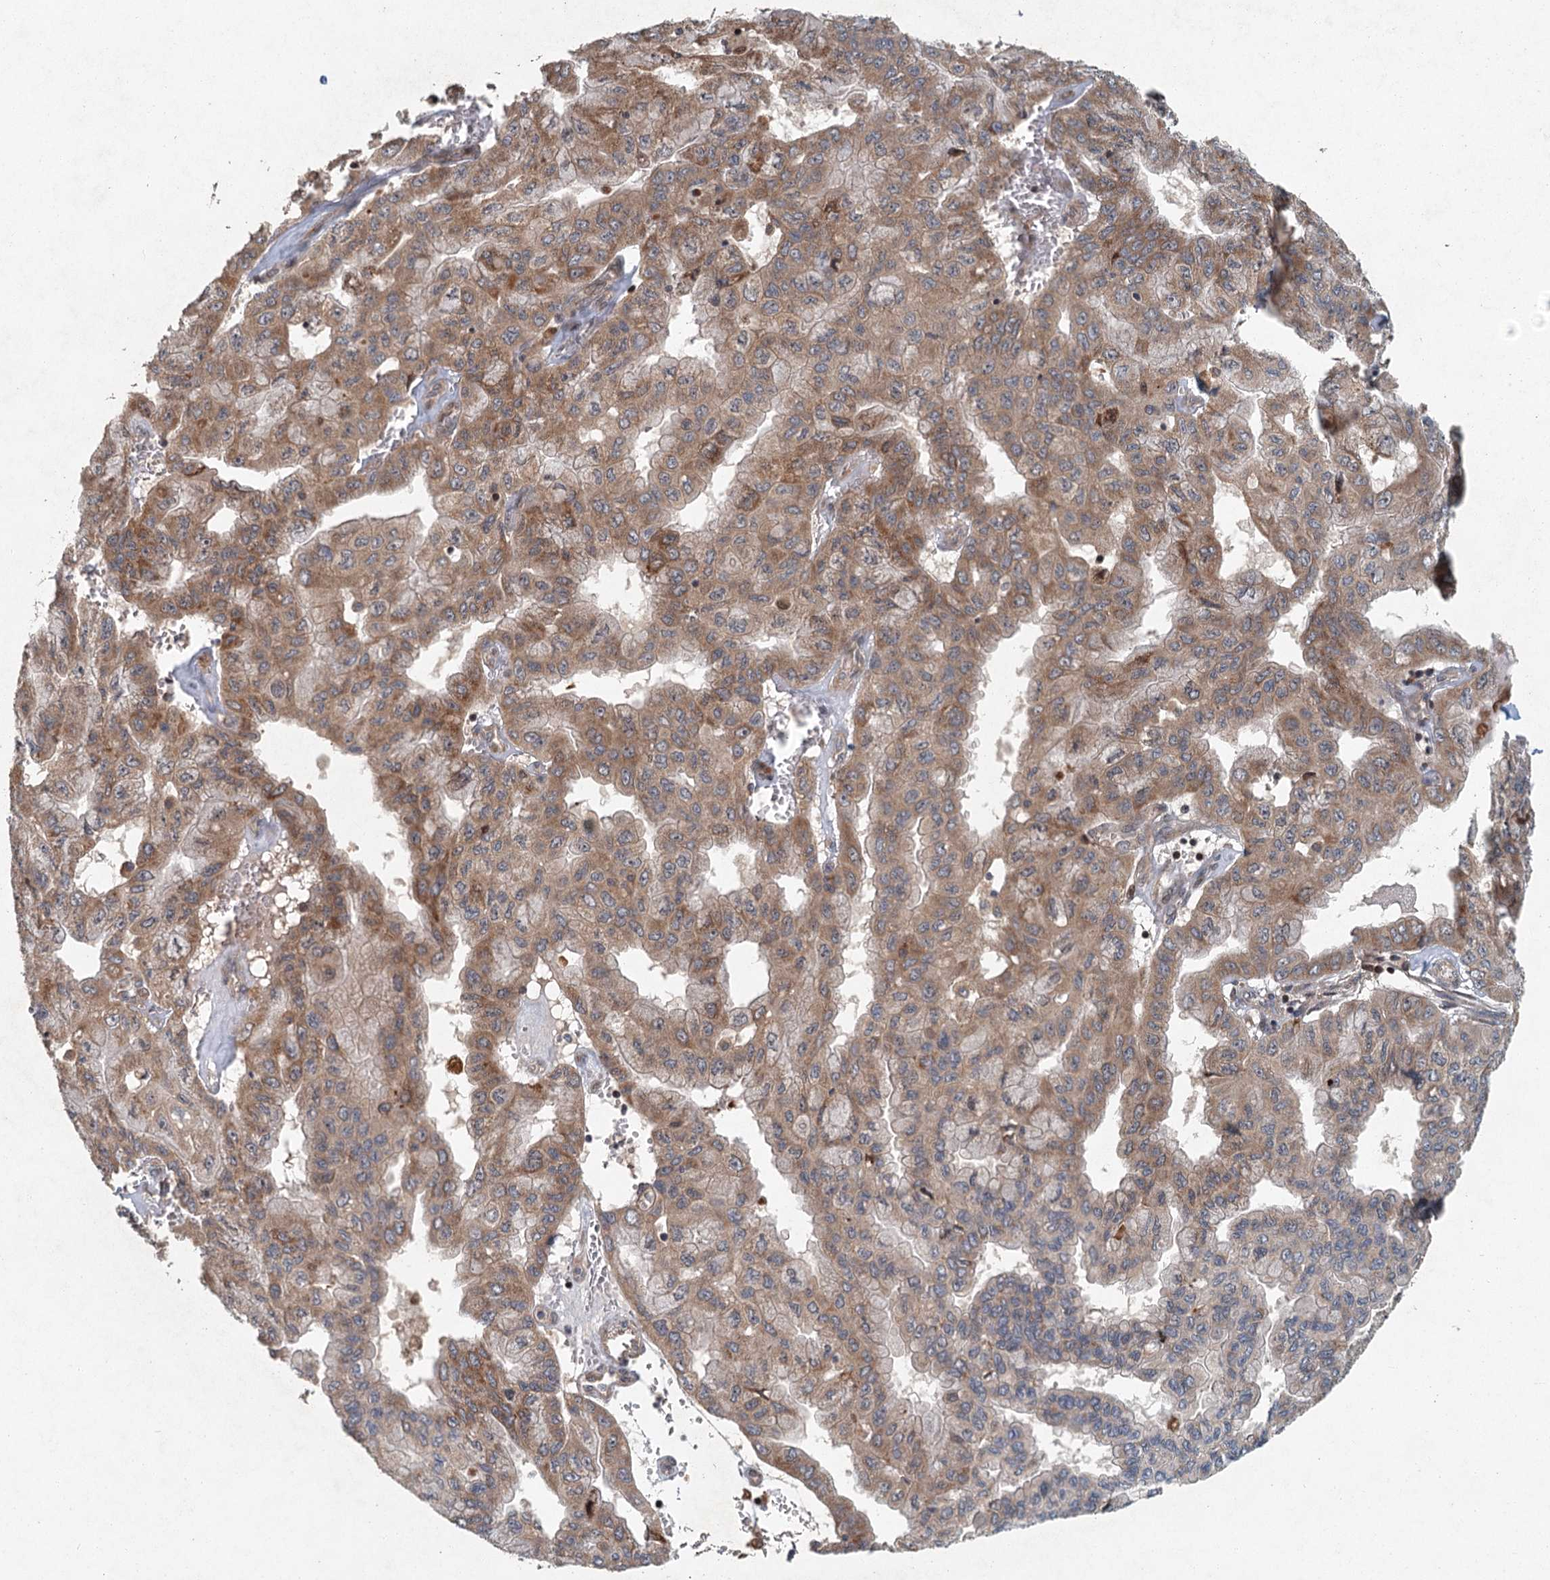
{"staining": {"intensity": "moderate", "quantity": ">75%", "location": "cytoplasmic/membranous"}, "tissue": "pancreatic cancer", "cell_type": "Tumor cells", "image_type": "cancer", "snomed": [{"axis": "morphology", "description": "Adenocarcinoma, NOS"}, {"axis": "topography", "description": "Pancreas"}], "caption": "Tumor cells exhibit medium levels of moderate cytoplasmic/membranous expression in approximately >75% of cells in human pancreatic cancer (adenocarcinoma). (Brightfield microscopy of DAB IHC at high magnification).", "gene": "SRPX2", "patient": {"sex": "male", "age": 51}}